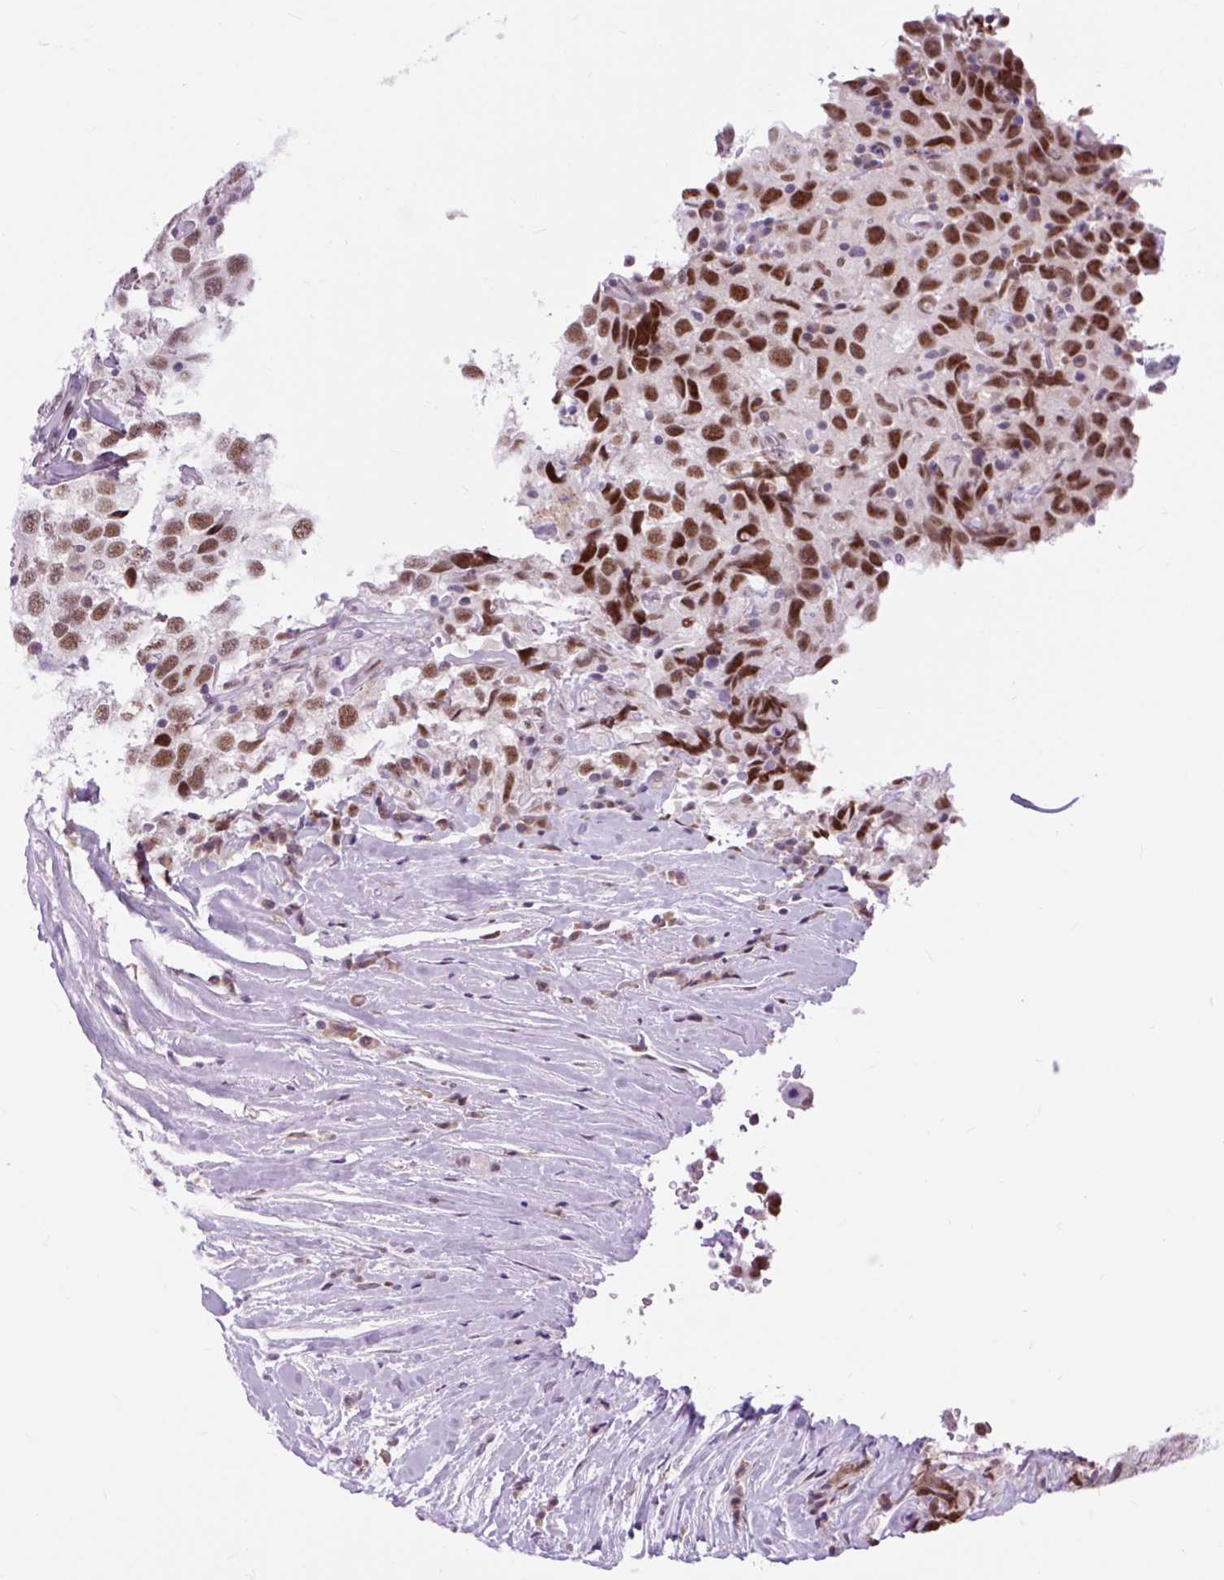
{"staining": {"intensity": "moderate", "quantity": ">75%", "location": "nuclear"}, "tissue": "testis cancer", "cell_type": "Tumor cells", "image_type": "cancer", "snomed": [{"axis": "morphology", "description": "Seminoma, NOS"}, {"axis": "topography", "description": "Testis"}], "caption": "Immunohistochemistry (IHC) photomicrograph of testis cancer stained for a protein (brown), which reveals medium levels of moderate nuclear positivity in approximately >75% of tumor cells.", "gene": "CLK2", "patient": {"sex": "male", "age": 41}}